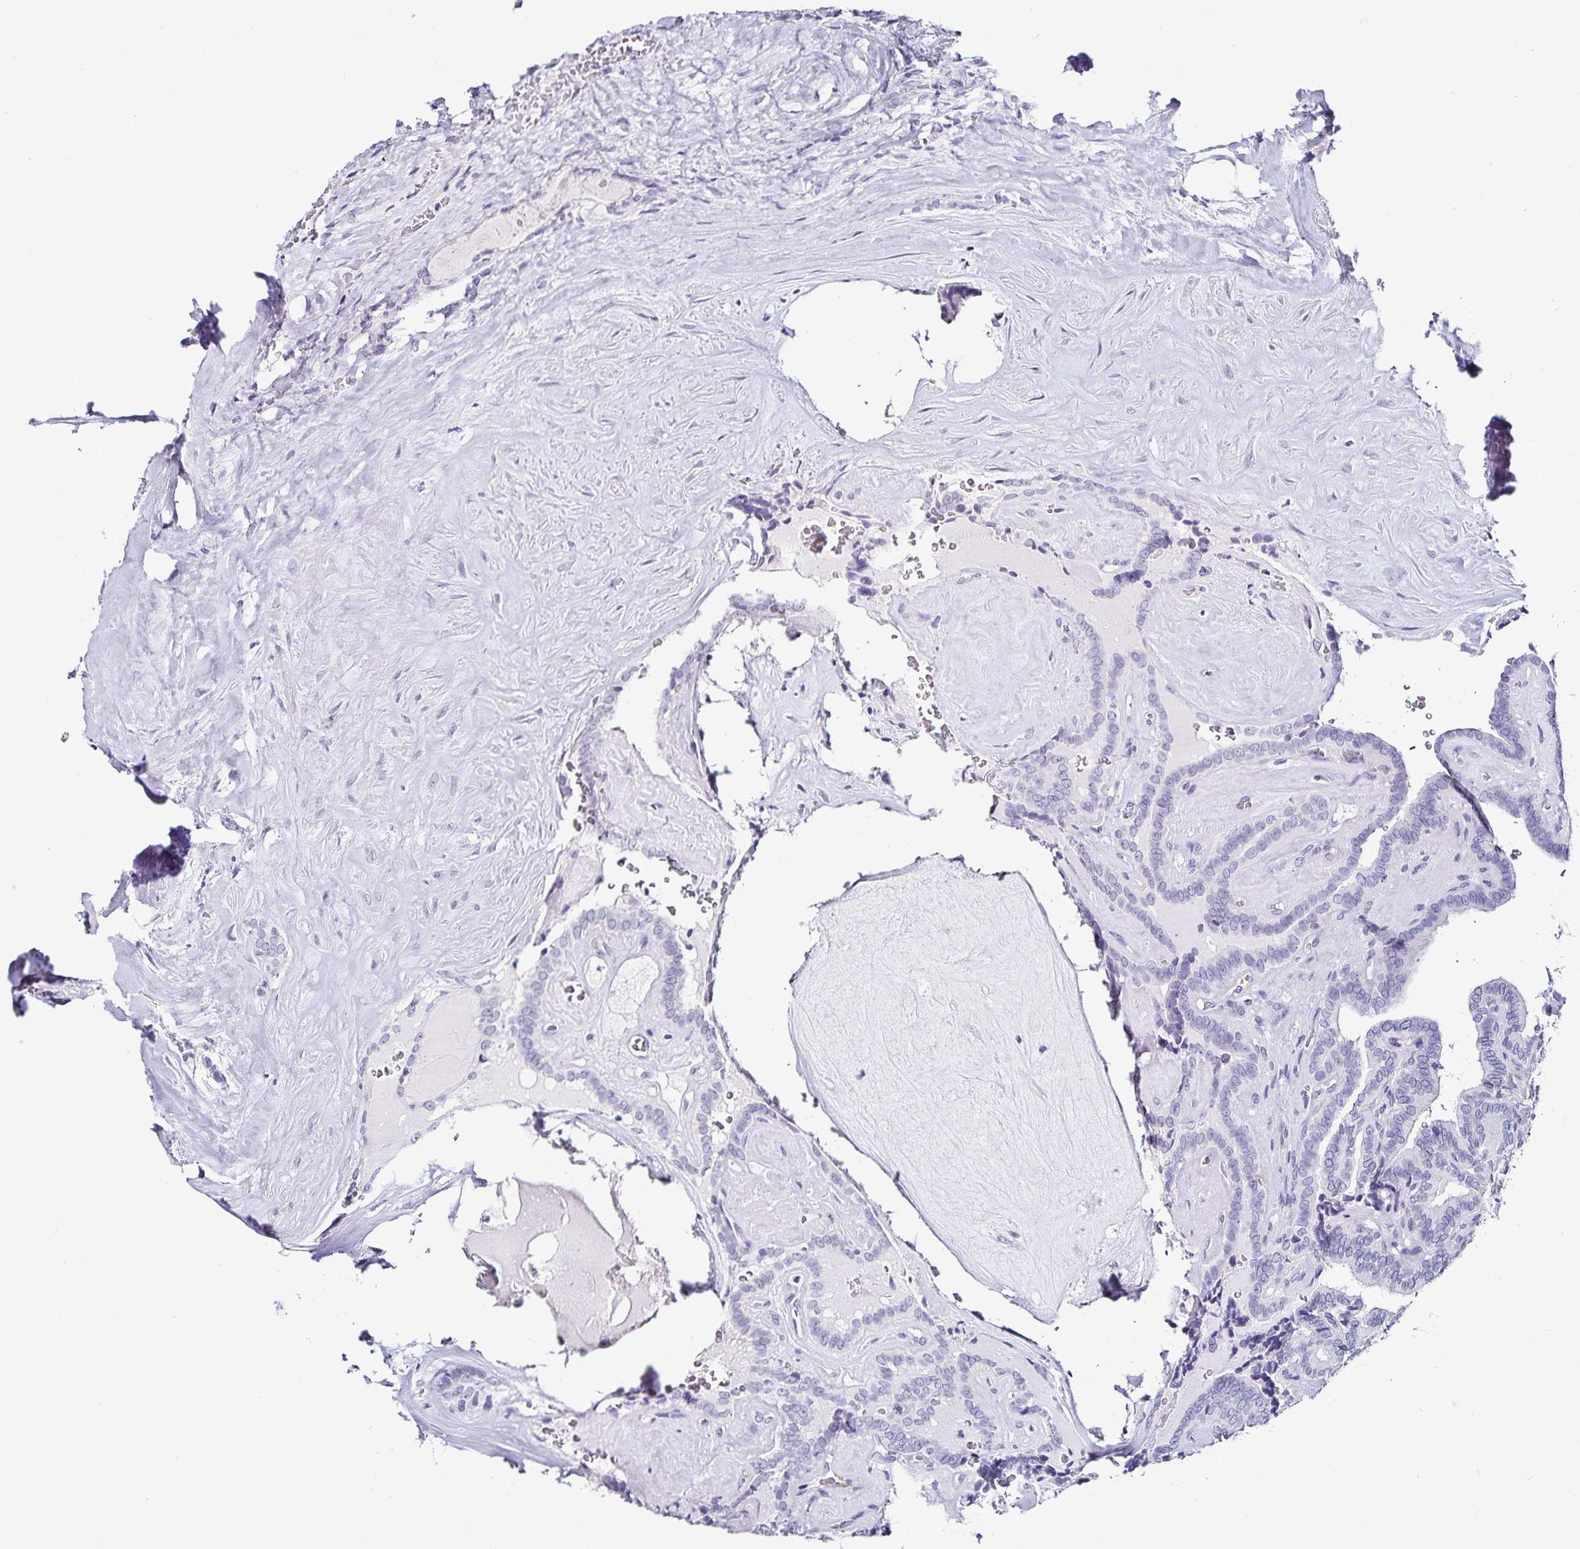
{"staining": {"intensity": "negative", "quantity": "none", "location": "none"}, "tissue": "thyroid cancer", "cell_type": "Tumor cells", "image_type": "cancer", "snomed": [{"axis": "morphology", "description": "Papillary adenocarcinoma, NOS"}, {"axis": "topography", "description": "Thyroid gland"}], "caption": "High magnification brightfield microscopy of thyroid cancer stained with DAB (brown) and counterstained with hematoxylin (blue): tumor cells show no significant expression. (Brightfield microscopy of DAB (3,3'-diaminobenzidine) immunohistochemistry (IHC) at high magnification).", "gene": "TSPAN7", "patient": {"sex": "female", "age": 21}}